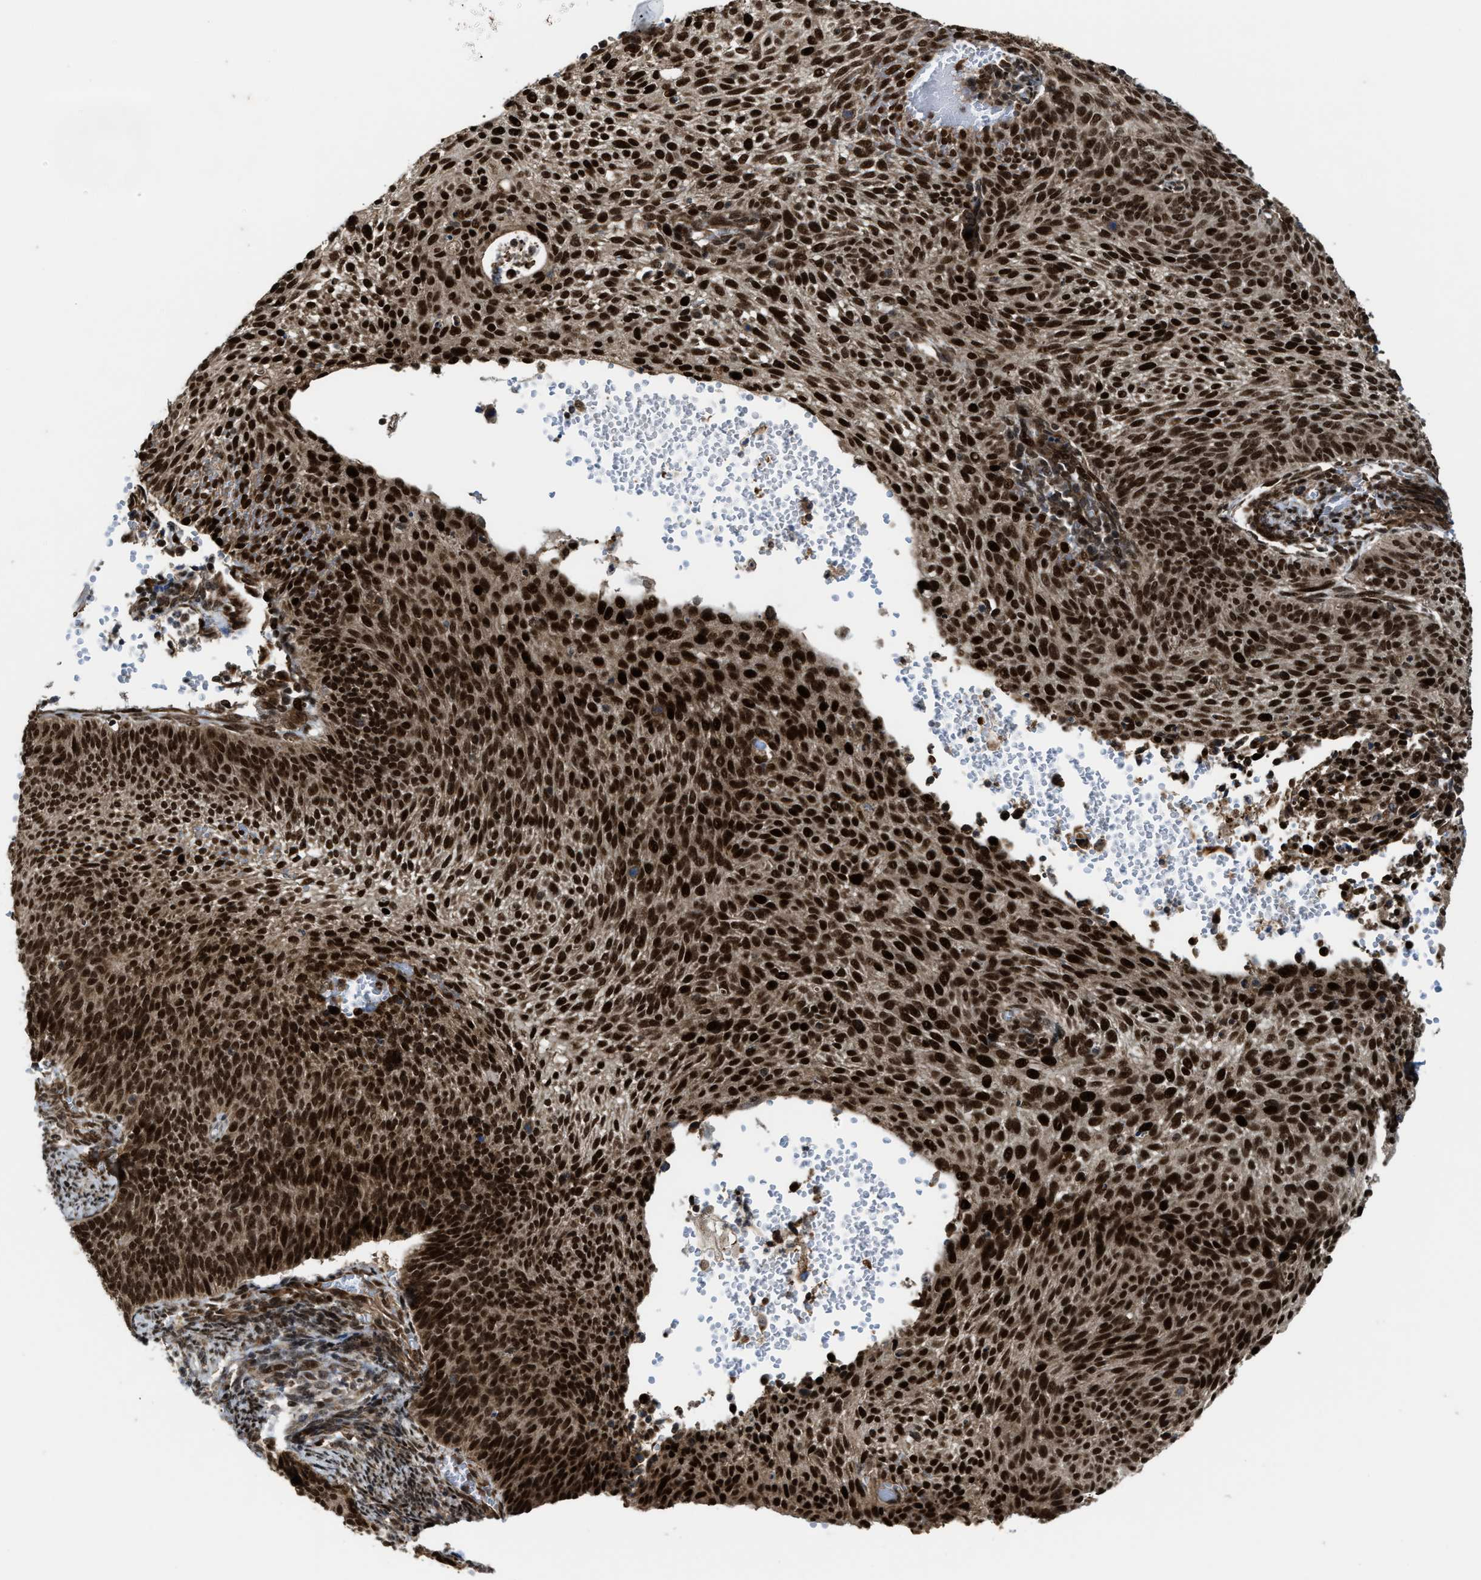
{"staining": {"intensity": "strong", "quantity": ">75%", "location": "cytoplasmic/membranous,nuclear"}, "tissue": "cervical cancer", "cell_type": "Tumor cells", "image_type": "cancer", "snomed": [{"axis": "morphology", "description": "Squamous cell carcinoma, NOS"}, {"axis": "topography", "description": "Cervix"}], "caption": "The image shows immunohistochemical staining of cervical cancer. There is strong cytoplasmic/membranous and nuclear positivity is present in about >75% of tumor cells.", "gene": "ZNF250", "patient": {"sex": "female", "age": 70}}